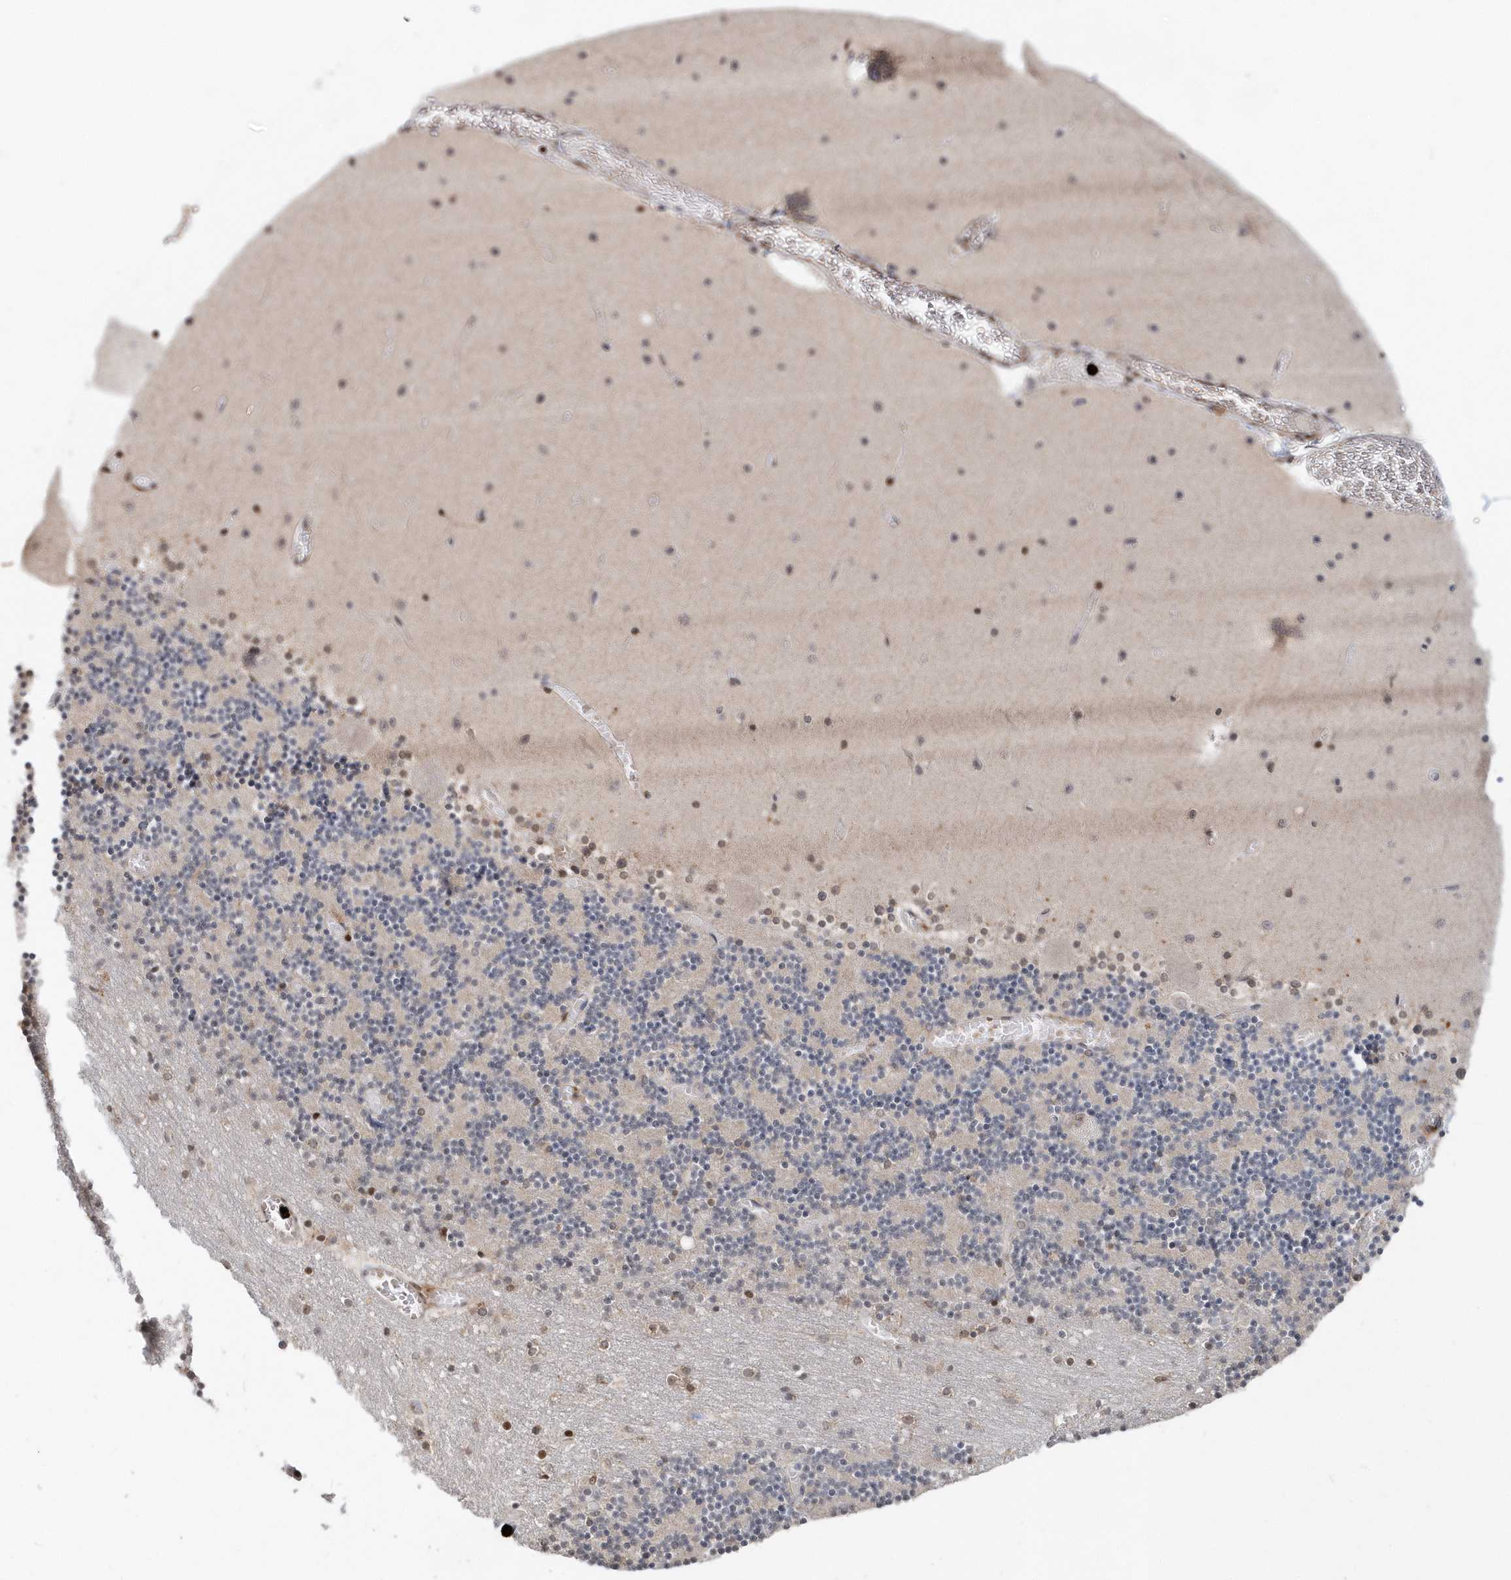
{"staining": {"intensity": "negative", "quantity": "none", "location": "none"}, "tissue": "cerebellum", "cell_type": "Cells in granular layer", "image_type": "normal", "snomed": [{"axis": "morphology", "description": "Normal tissue, NOS"}, {"axis": "topography", "description": "Cerebellum"}], "caption": "A micrograph of human cerebellum is negative for staining in cells in granular layer. The staining is performed using DAB (3,3'-diaminobenzidine) brown chromogen with nuclei counter-stained in using hematoxylin.", "gene": "SOWAHB", "patient": {"sex": "female", "age": 28}}